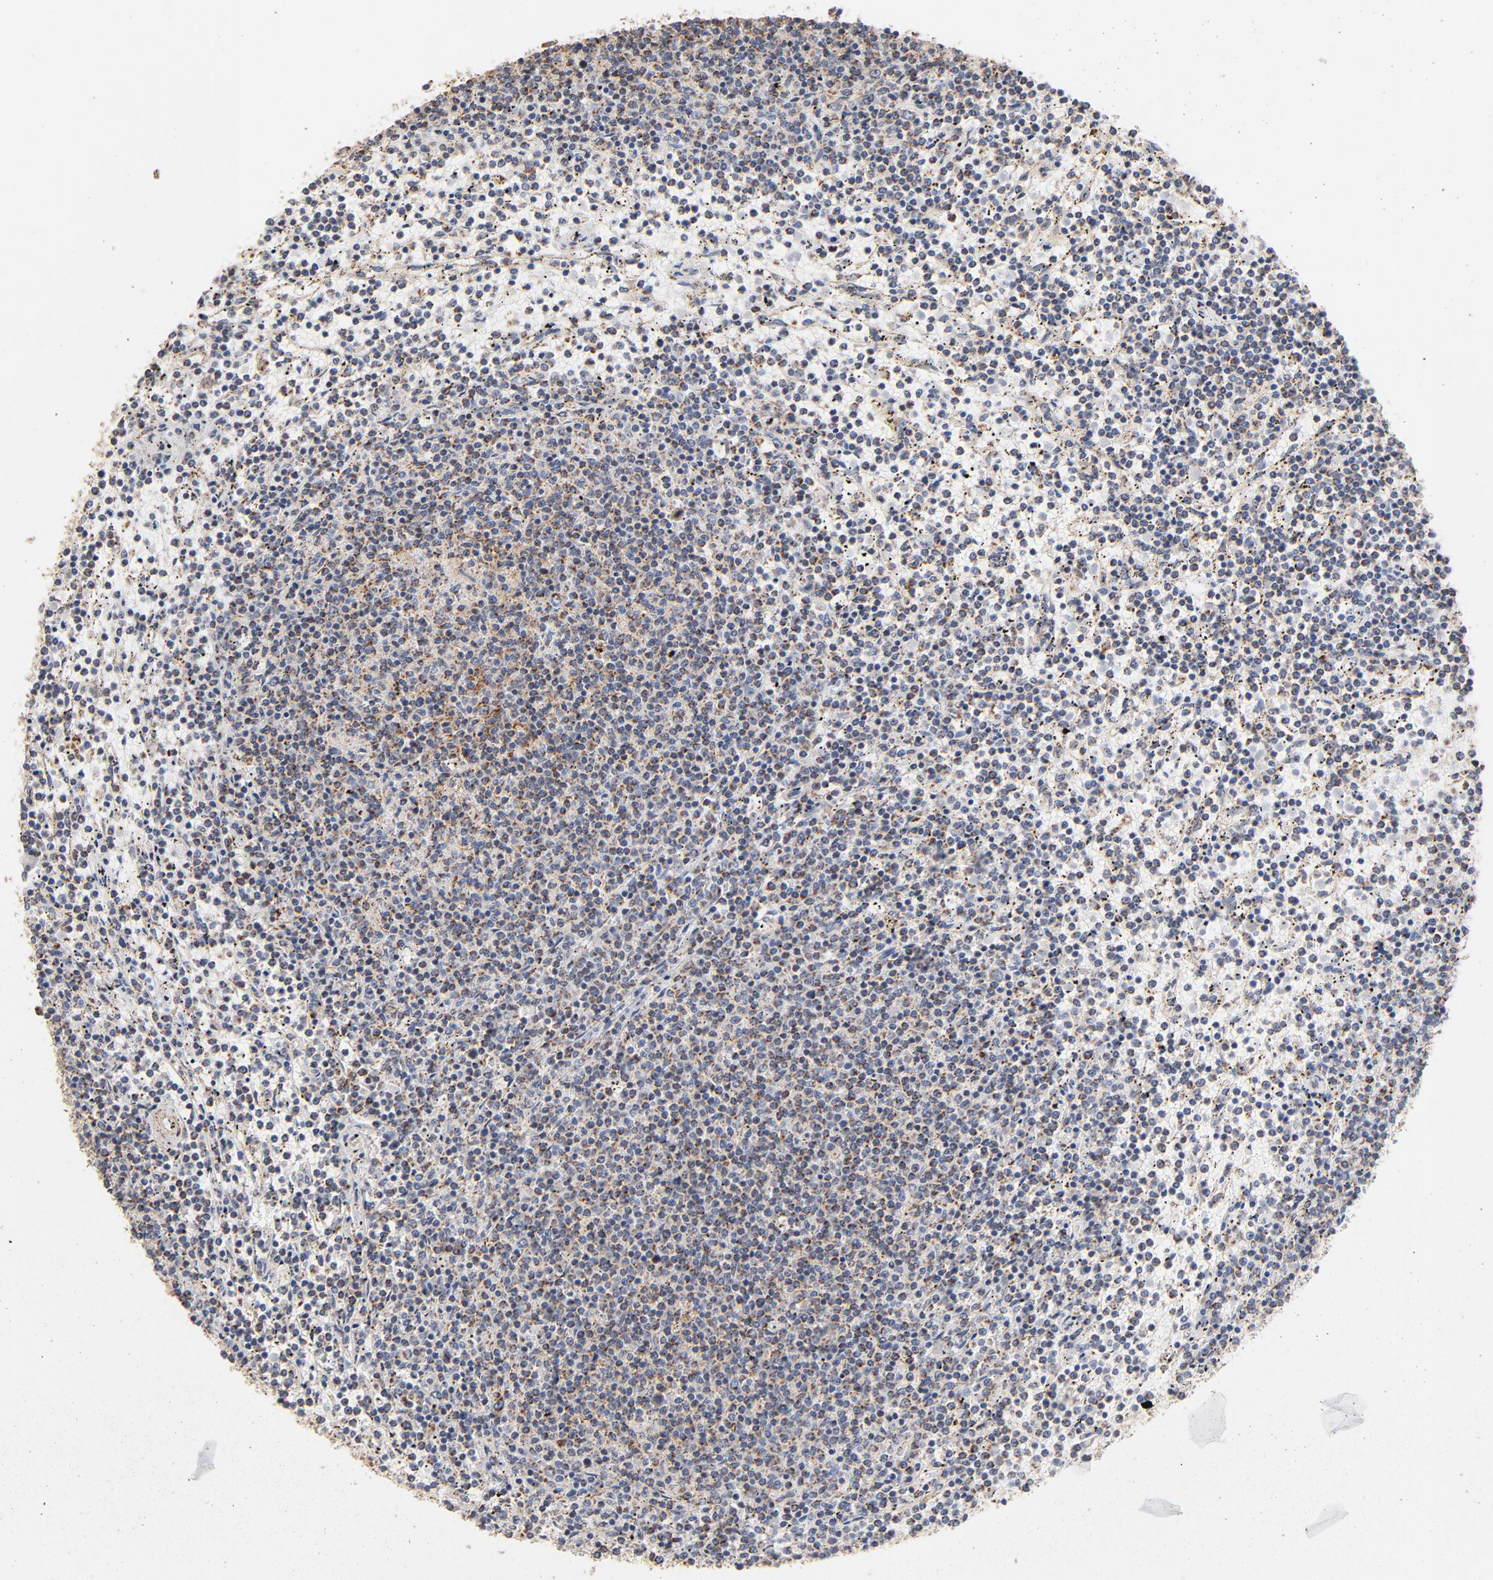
{"staining": {"intensity": "moderate", "quantity": "25%-75%", "location": "cytoplasmic/membranous"}, "tissue": "lymphoma", "cell_type": "Tumor cells", "image_type": "cancer", "snomed": [{"axis": "morphology", "description": "Malignant lymphoma, non-Hodgkin's type, Low grade"}, {"axis": "topography", "description": "Spleen"}], "caption": "Immunohistochemistry (IHC) of lymphoma reveals medium levels of moderate cytoplasmic/membranous staining in approximately 25%-75% of tumor cells.", "gene": "UQCRC1", "patient": {"sex": "female", "age": 50}}